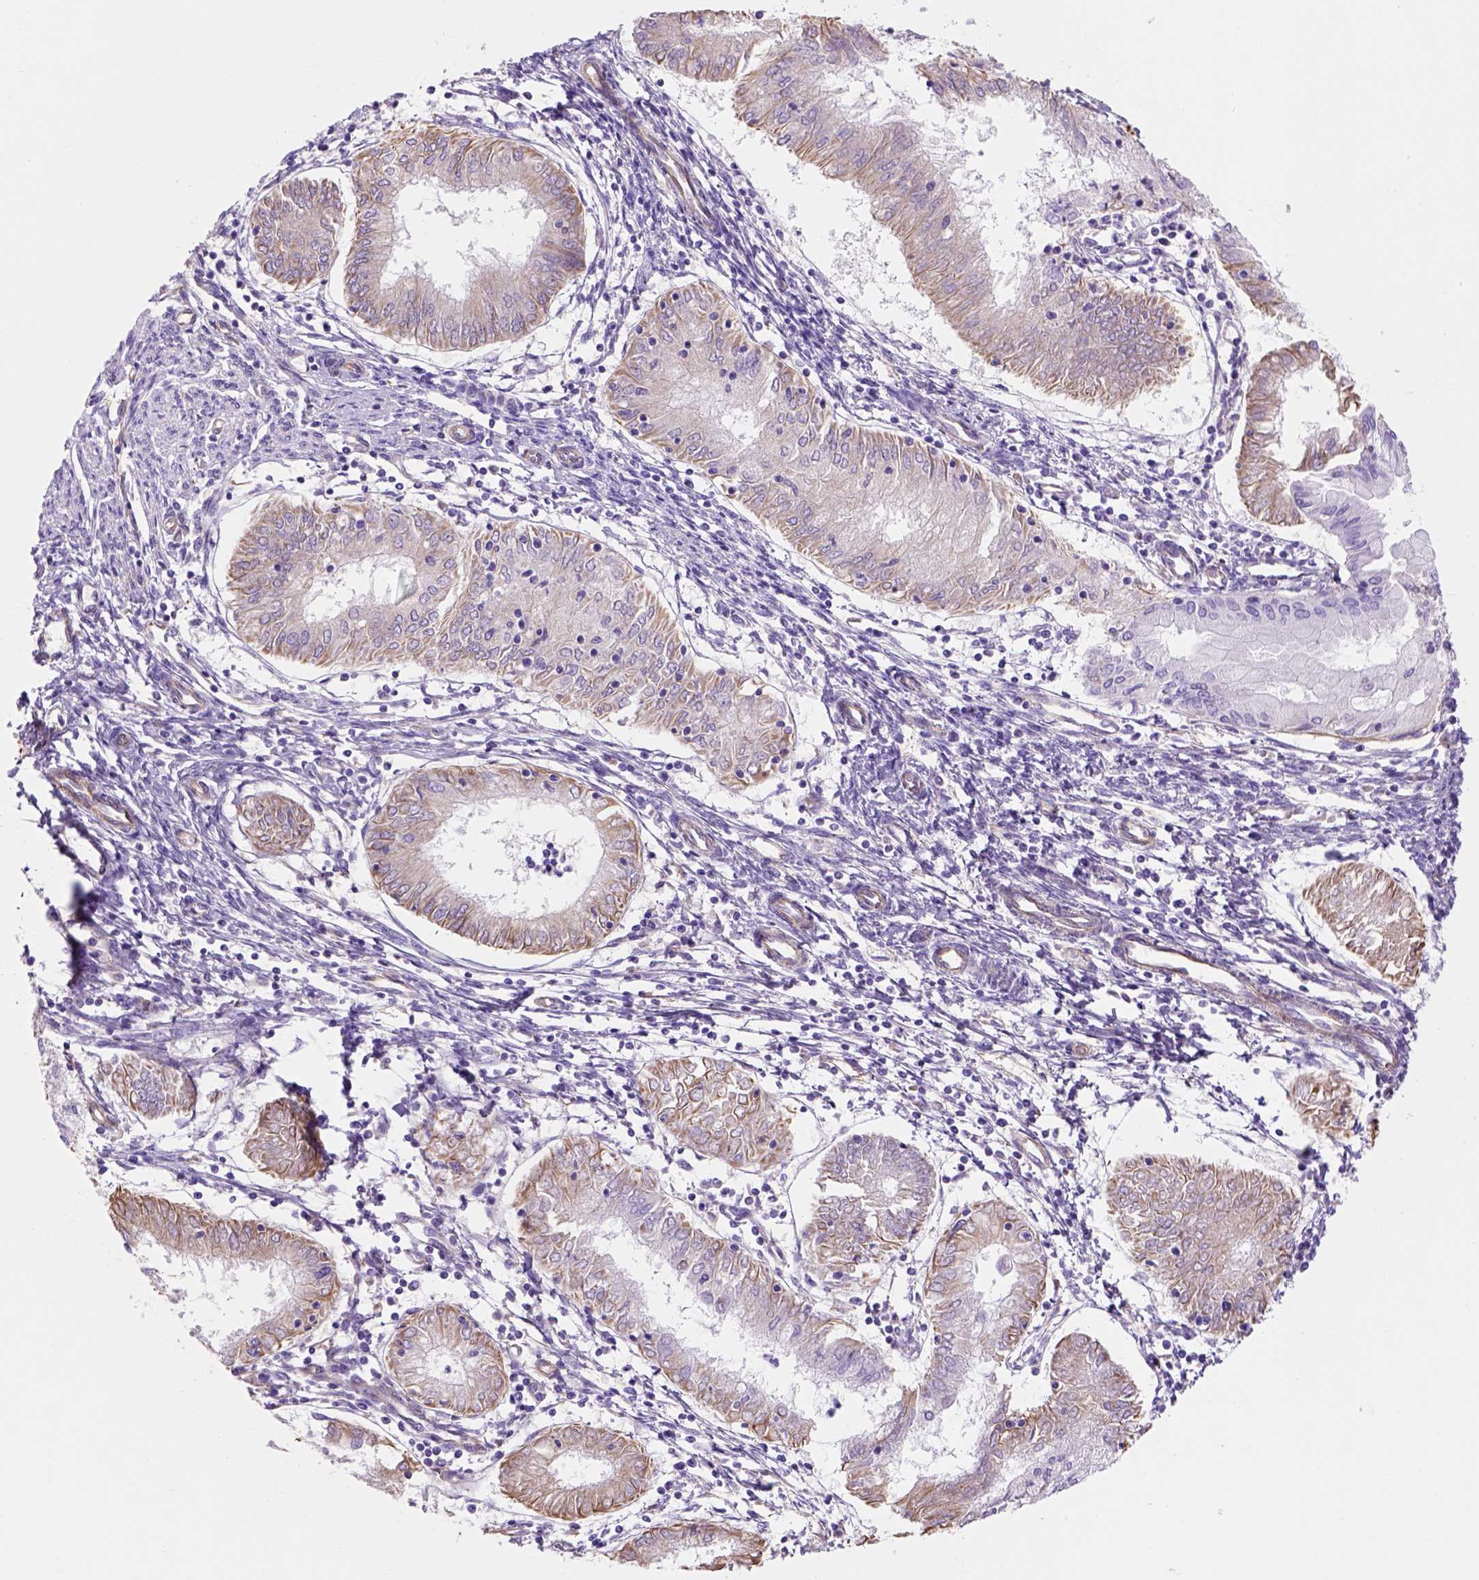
{"staining": {"intensity": "moderate", "quantity": "25%-75%", "location": "cytoplasmic/membranous"}, "tissue": "endometrial cancer", "cell_type": "Tumor cells", "image_type": "cancer", "snomed": [{"axis": "morphology", "description": "Adenocarcinoma, NOS"}, {"axis": "topography", "description": "Endometrium"}], "caption": "A high-resolution micrograph shows immunohistochemistry staining of adenocarcinoma (endometrial), which demonstrates moderate cytoplasmic/membranous positivity in approximately 25%-75% of tumor cells.", "gene": "ZZZ3", "patient": {"sex": "female", "age": 68}}